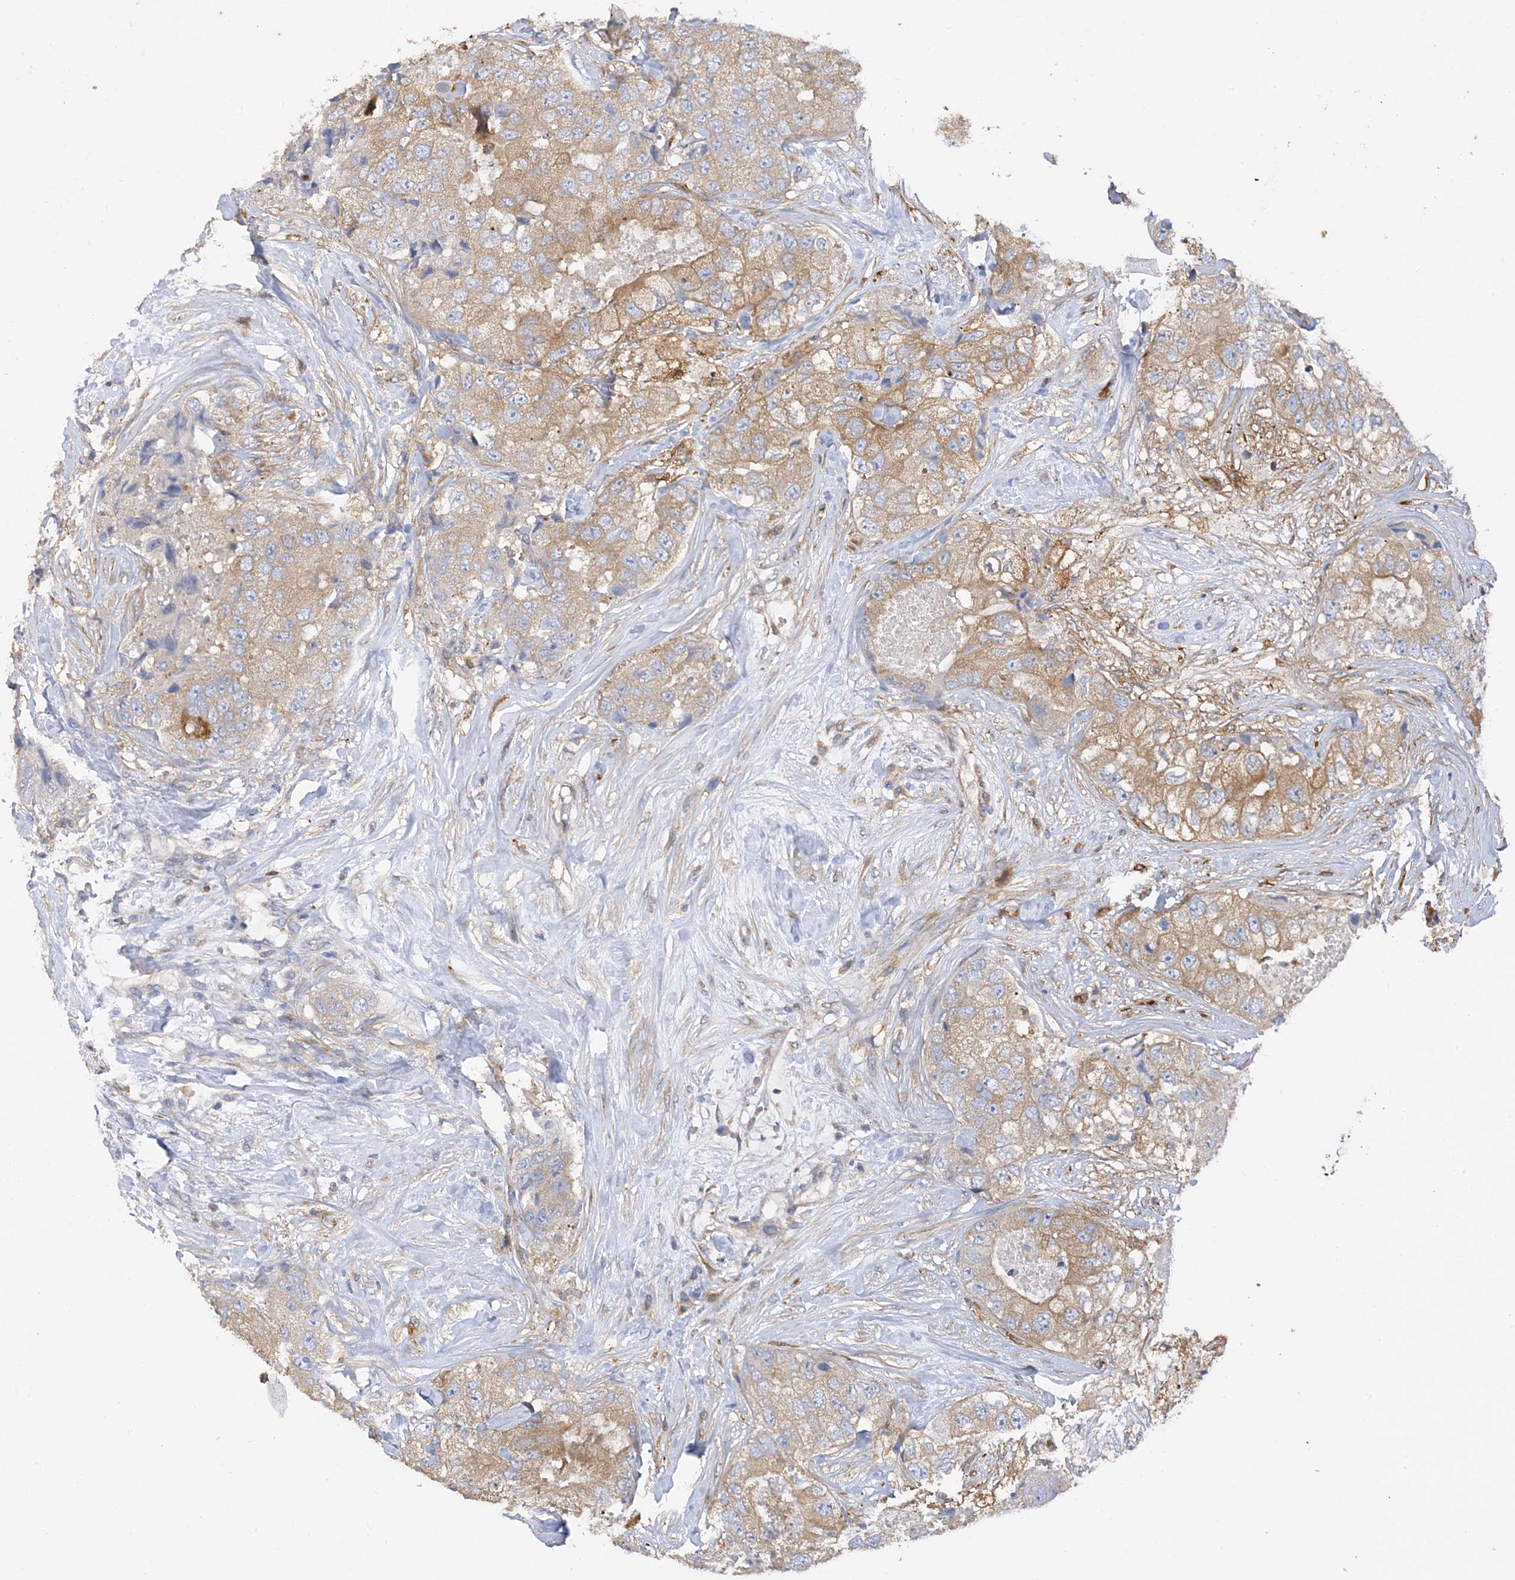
{"staining": {"intensity": "moderate", "quantity": ">75%", "location": "cytoplasmic/membranous"}, "tissue": "breast cancer", "cell_type": "Tumor cells", "image_type": "cancer", "snomed": [{"axis": "morphology", "description": "Duct carcinoma"}, {"axis": "topography", "description": "Breast"}], "caption": "Immunohistochemical staining of breast cancer (intraductal carcinoma) reveals moderate cytoplasmic/membranous protein expression in approximately >75% of tumor cells.", "gene": "ARV1", "patient": {"sex": "female", "age": 62}}